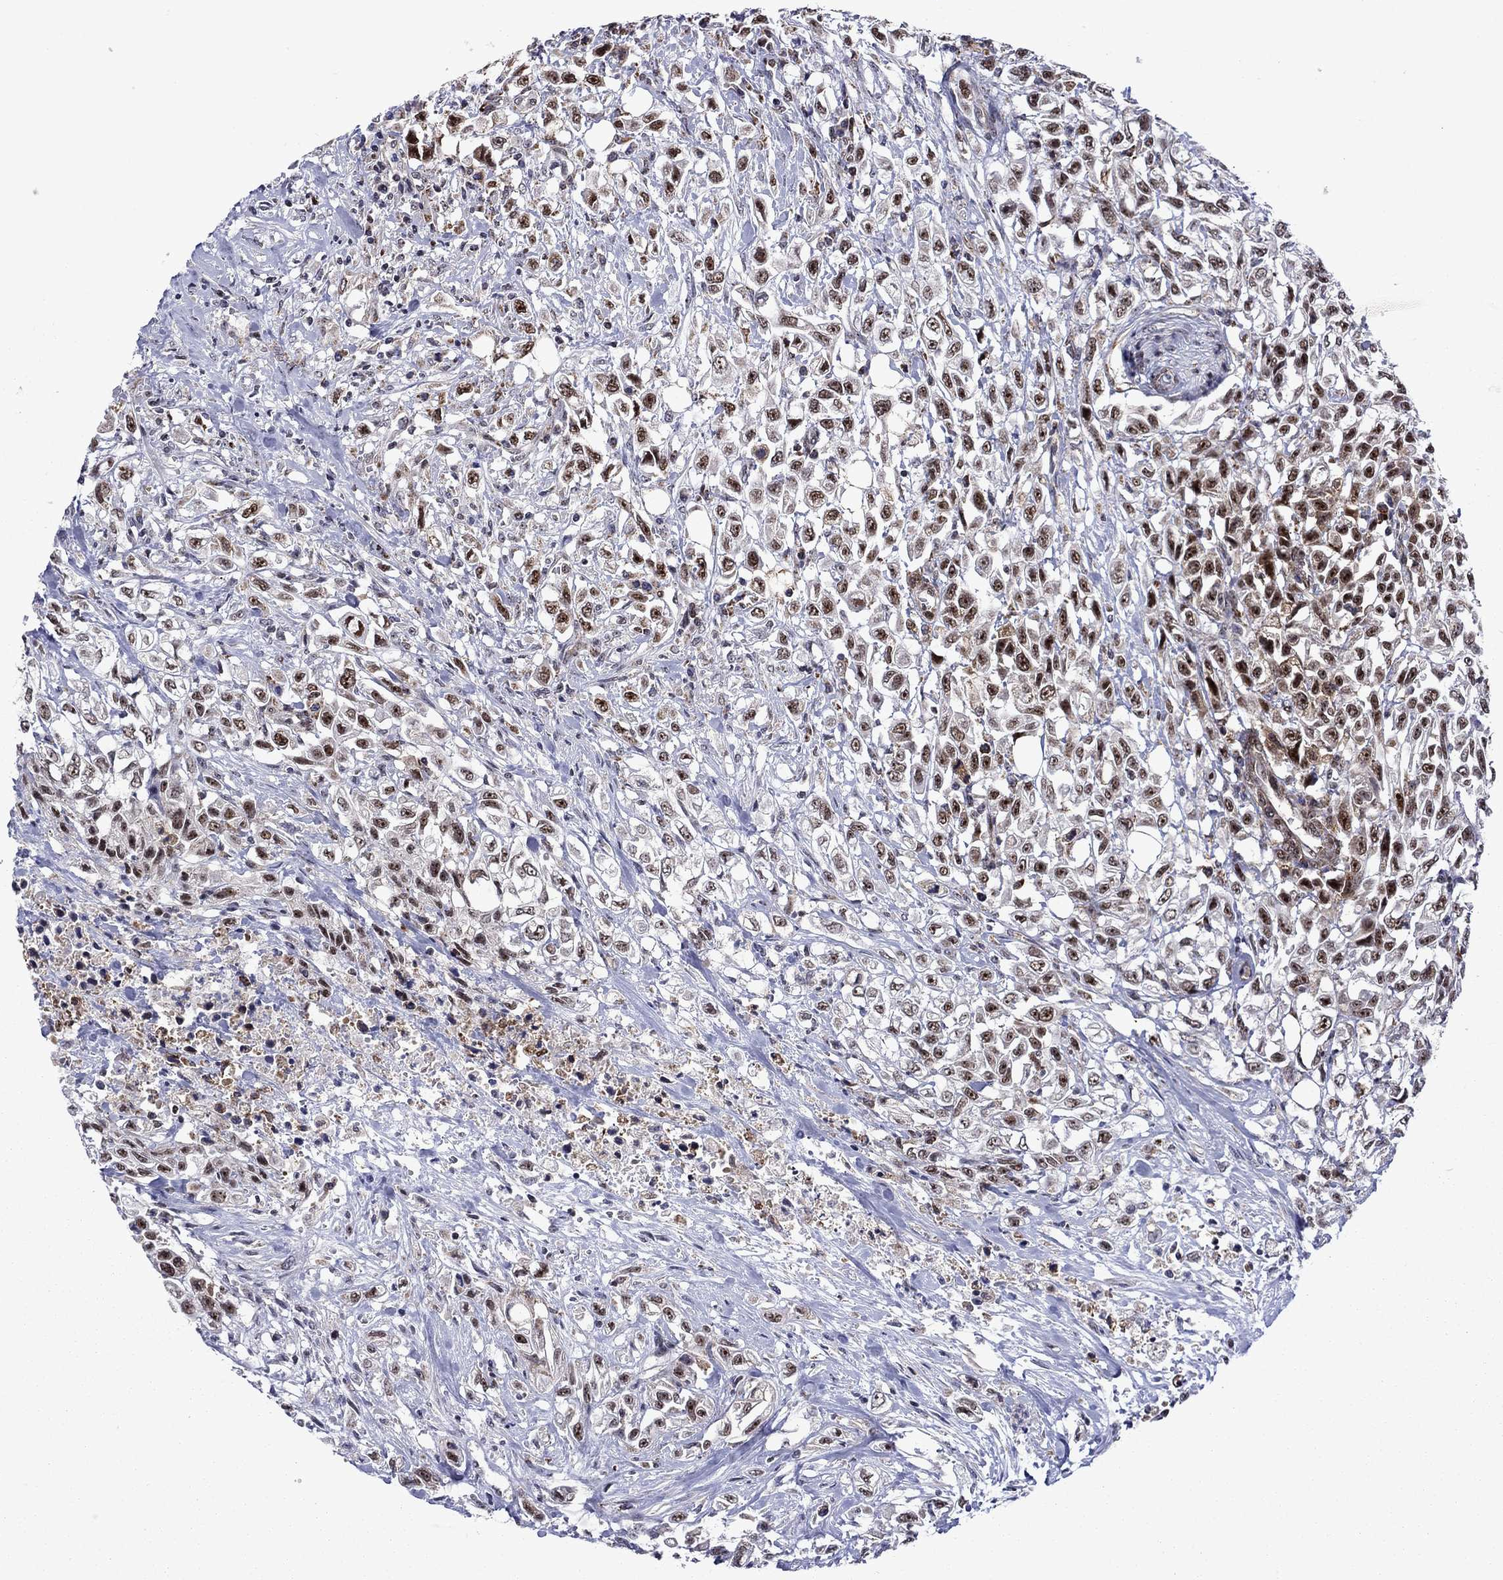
{"staining": {"intensity": "moderate", "quantity": "25%-75%", "location": "nuclear"}, "tissue": "urothelial cancer", "cell_type": "Tumor cells", "image_type": "cancer", "snomed": [{"axis": "morphology", "description": "Urothelial carcinoma, High grade"}, {"axis": "topography", "description": "Urinary bladder"}], "caption": "A medium amount of moderate nuclear staining is seen in about 25%-75% of tumor cells in urothelial cancer tissue.", "gene": "SURF2", "patient": {"sex": "female", "age": 56}}